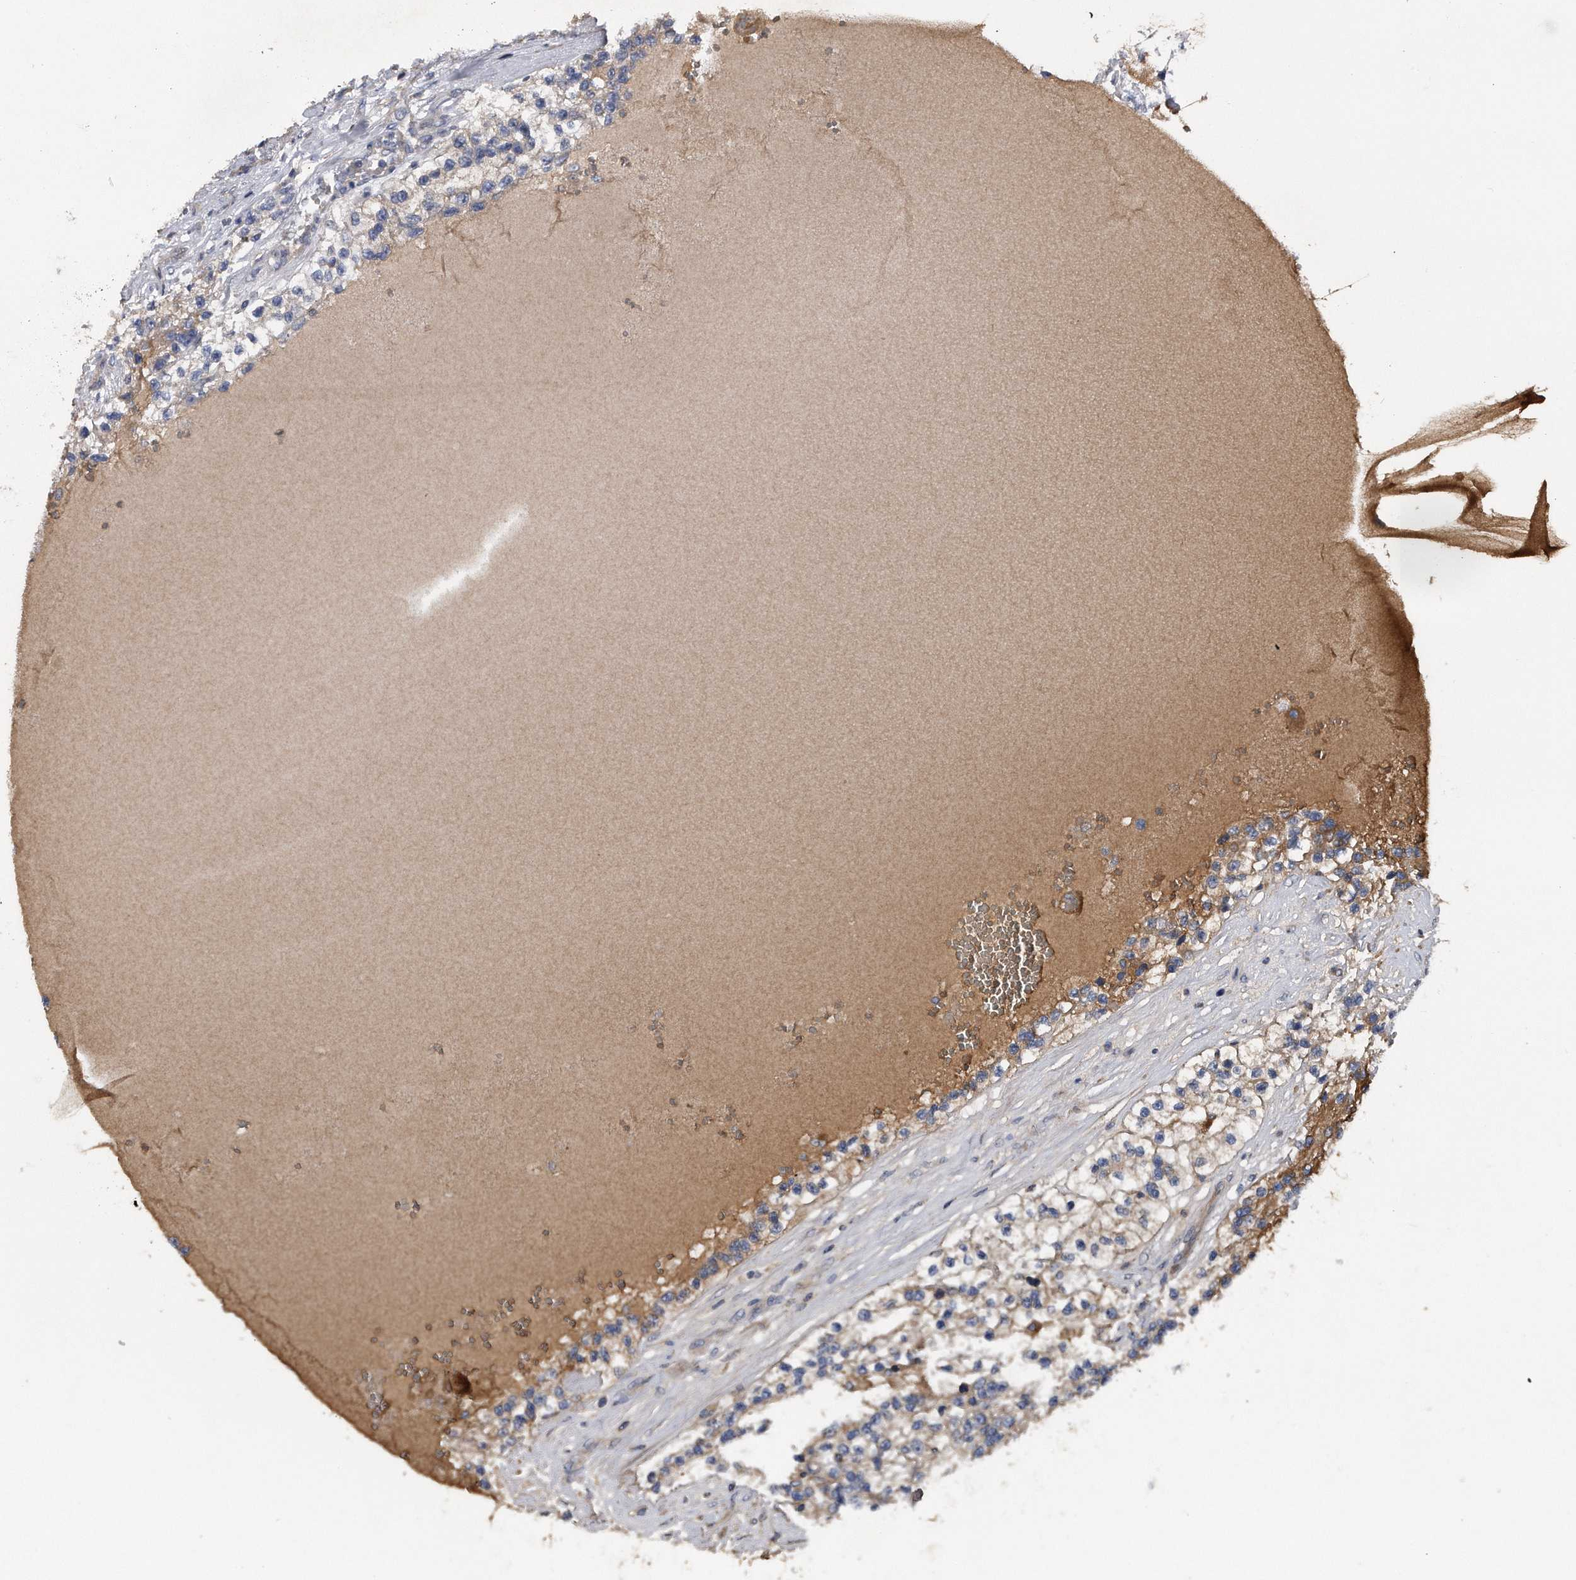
{"staining": {"intensity": "weak", "quantity": "<25%", "location": "cytoplasmic/membranous"}, "tissue": "renal cancer", "cell_type": "Tumor cells", "image_type": "cancer", "snomed": [{"axis": "morphology", "description": "Adenocarcinoma, NOS"}, {"axis": "topography", "description": "Kidney"}], "caption": "Immunohistochemistry photomicrograph of neoplastic tissue: adenocarcinoma (renal) stained with DAB reveals no significant protein staining in tumor cells.", "gene": "KCND3", "patient": {"sex": "female", "age": 57}}